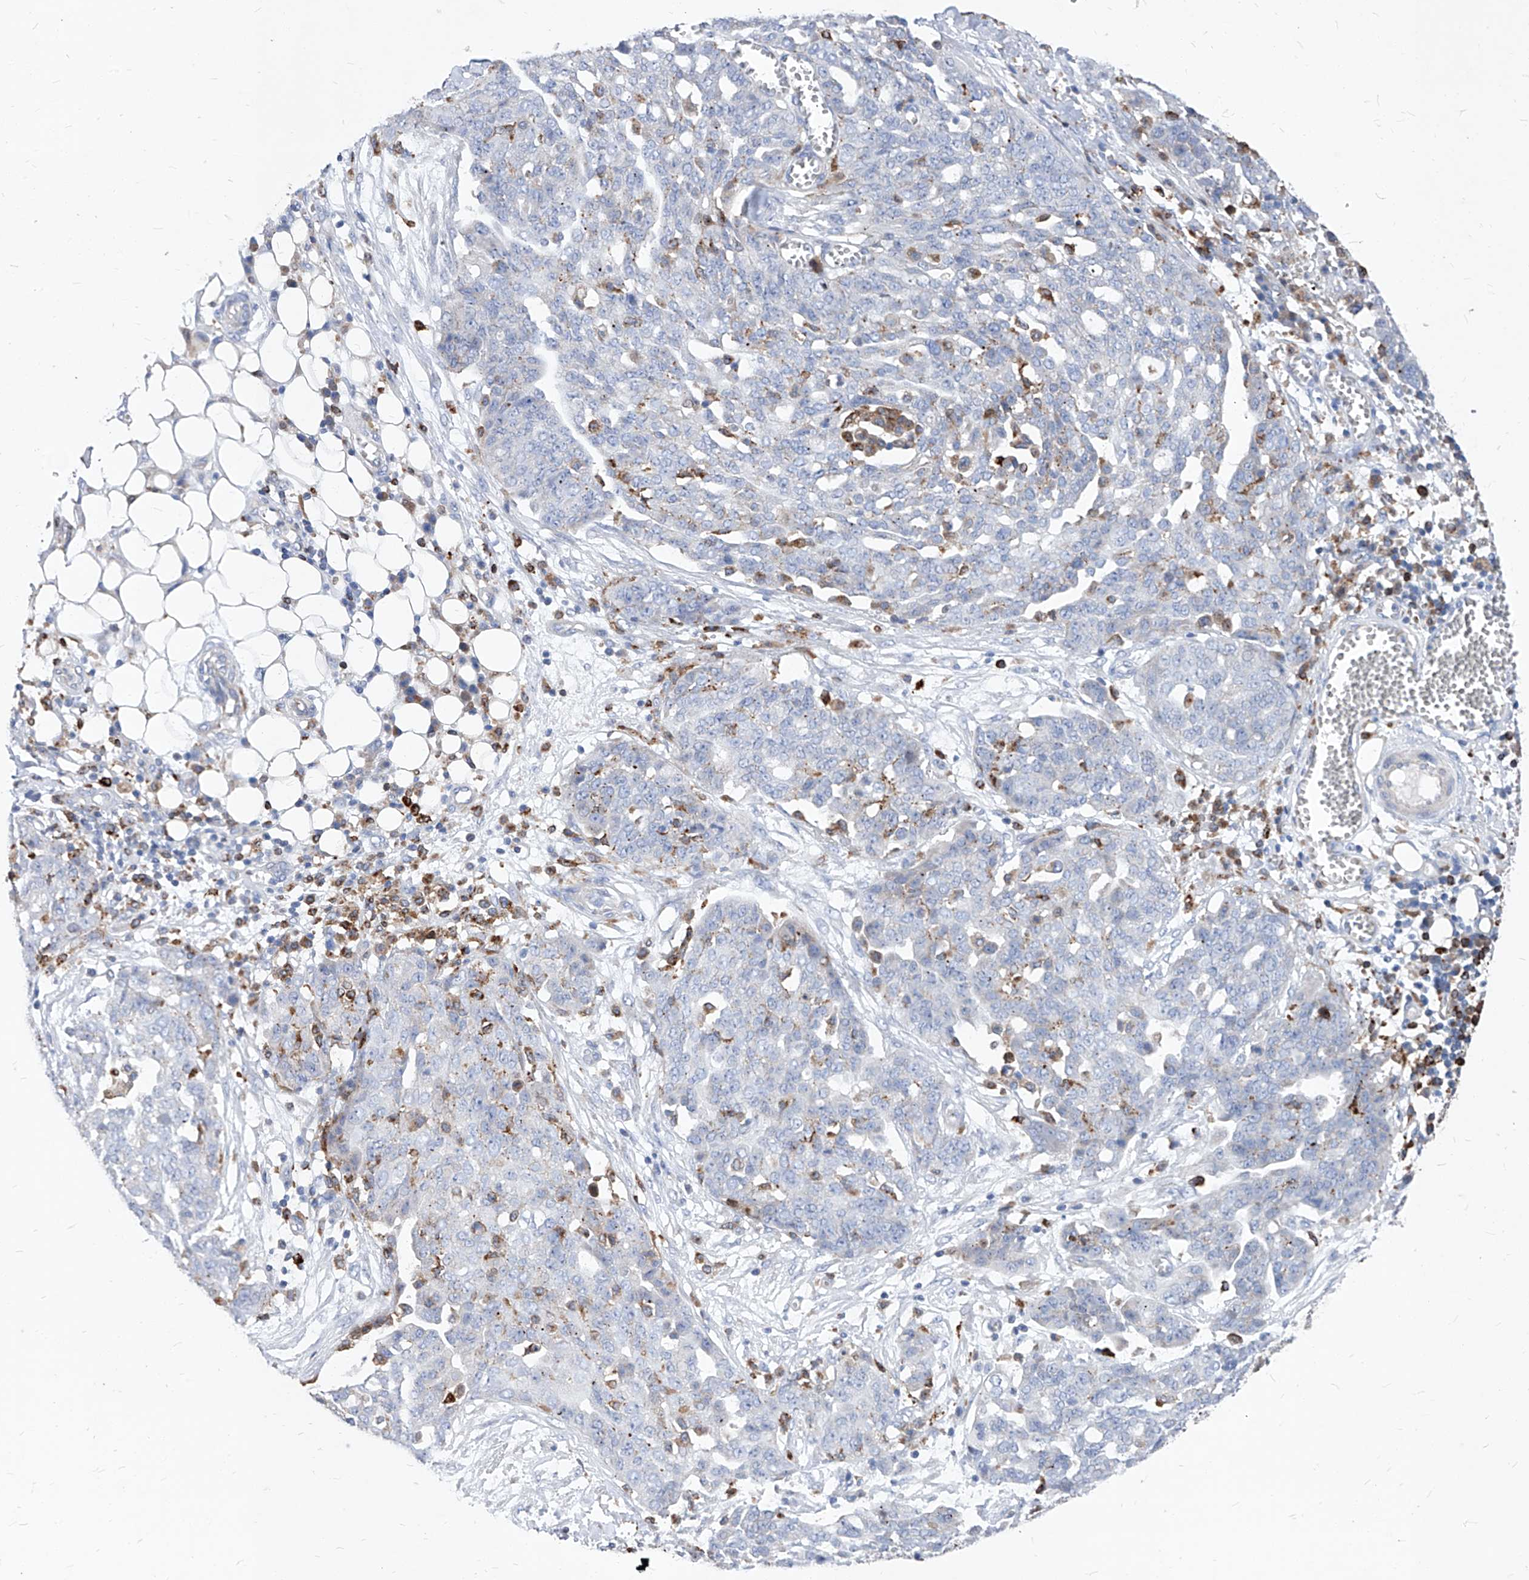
{"staining": {"intensity": "negative", "quantity": "none", "location": "none"}, "tissue": "ovarian cancer", "cell_type": "Tumor cells", "image_type": "cancer", "snomed": [{"axis": "morphology", "description": "Cystadenocarcinoma, serous, NOS"}, {"axis": "topography", "description": "Soft tissue"}, {"axis": "topography", "description": "Ovary"}], "caption": "The IHC image has no significant positivity in tumor cells of ovarian serous cystadenocarcinoma tissue.", "gene": "UBOX5", "patient": {"sex": "female", "age": 57}}